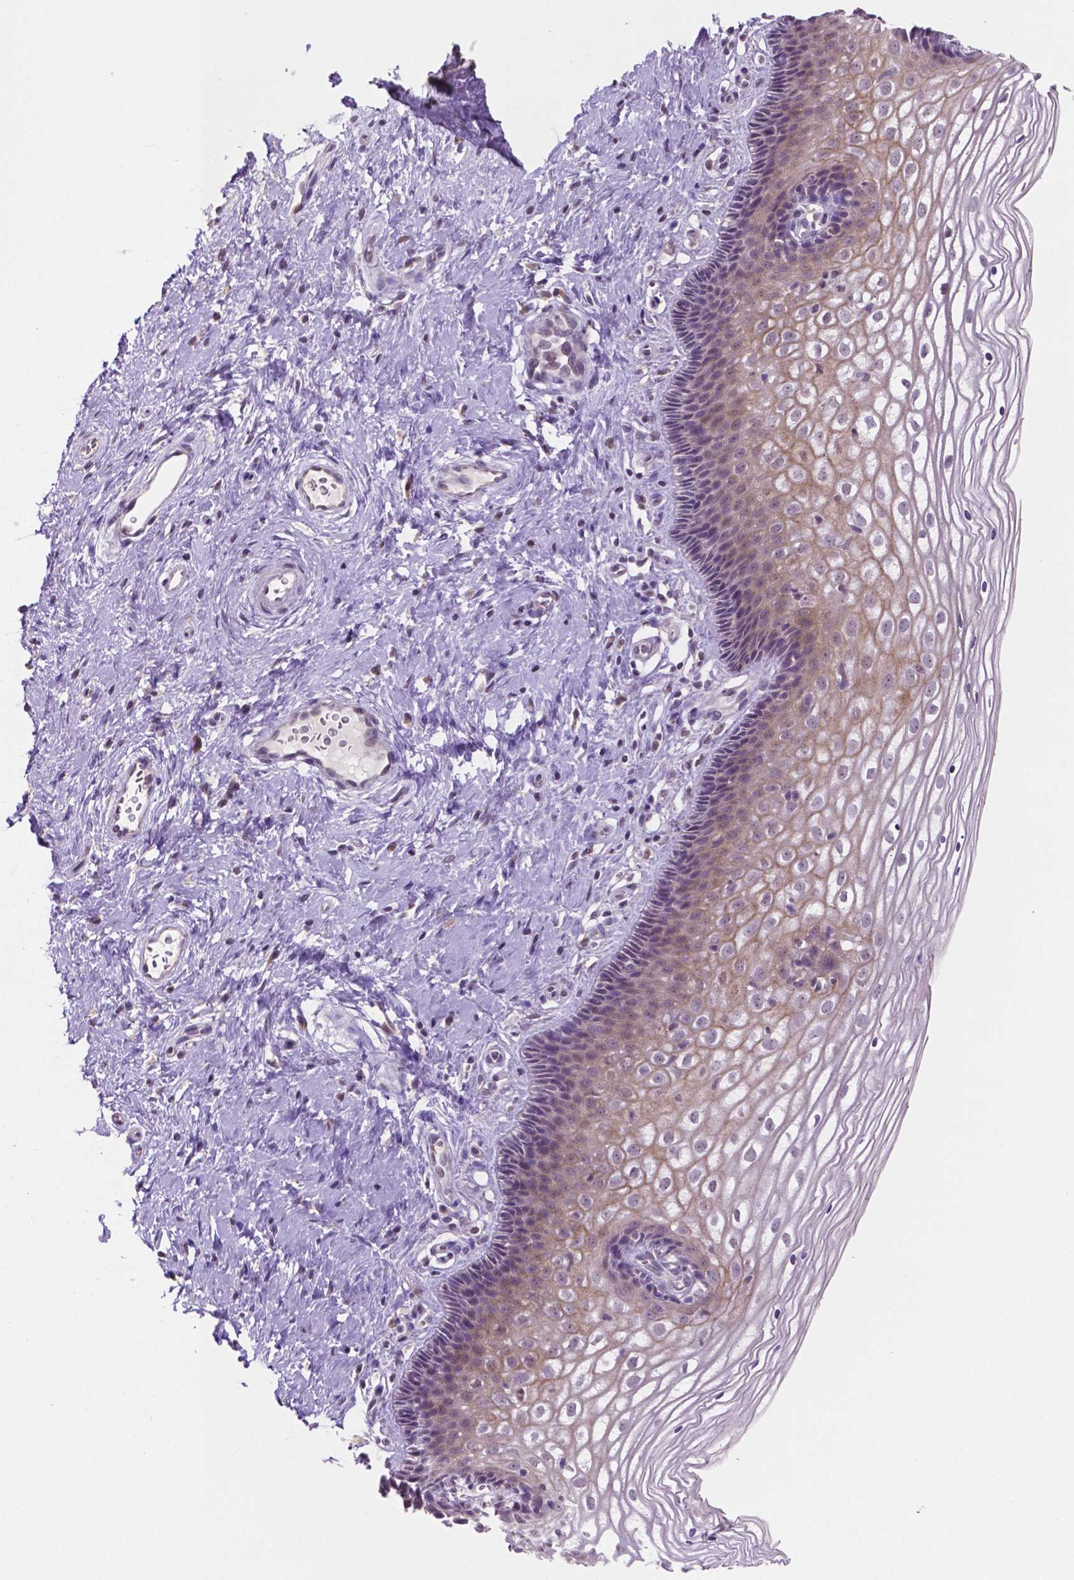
{"staining": {"intensity": "strong", "quantity": ">75%", "location": "cytoplasmic/membranous"}, "tissue": "cervix", "cell_type": "Glandular cells", "image_type": "normal", "snomed": [{"axis": "morphology", "description": "Normal tissue, NOS"}, {"axis": "topography", "description": "Cervix"}], "caption": "Brown immunohistochemical staining in unremarkable cervix shows strong cytoplasmic/membranous staining in about >75% of glandular cells.", "gene": "SHLD3", "patient": {"sex": "female", "age": 34}}